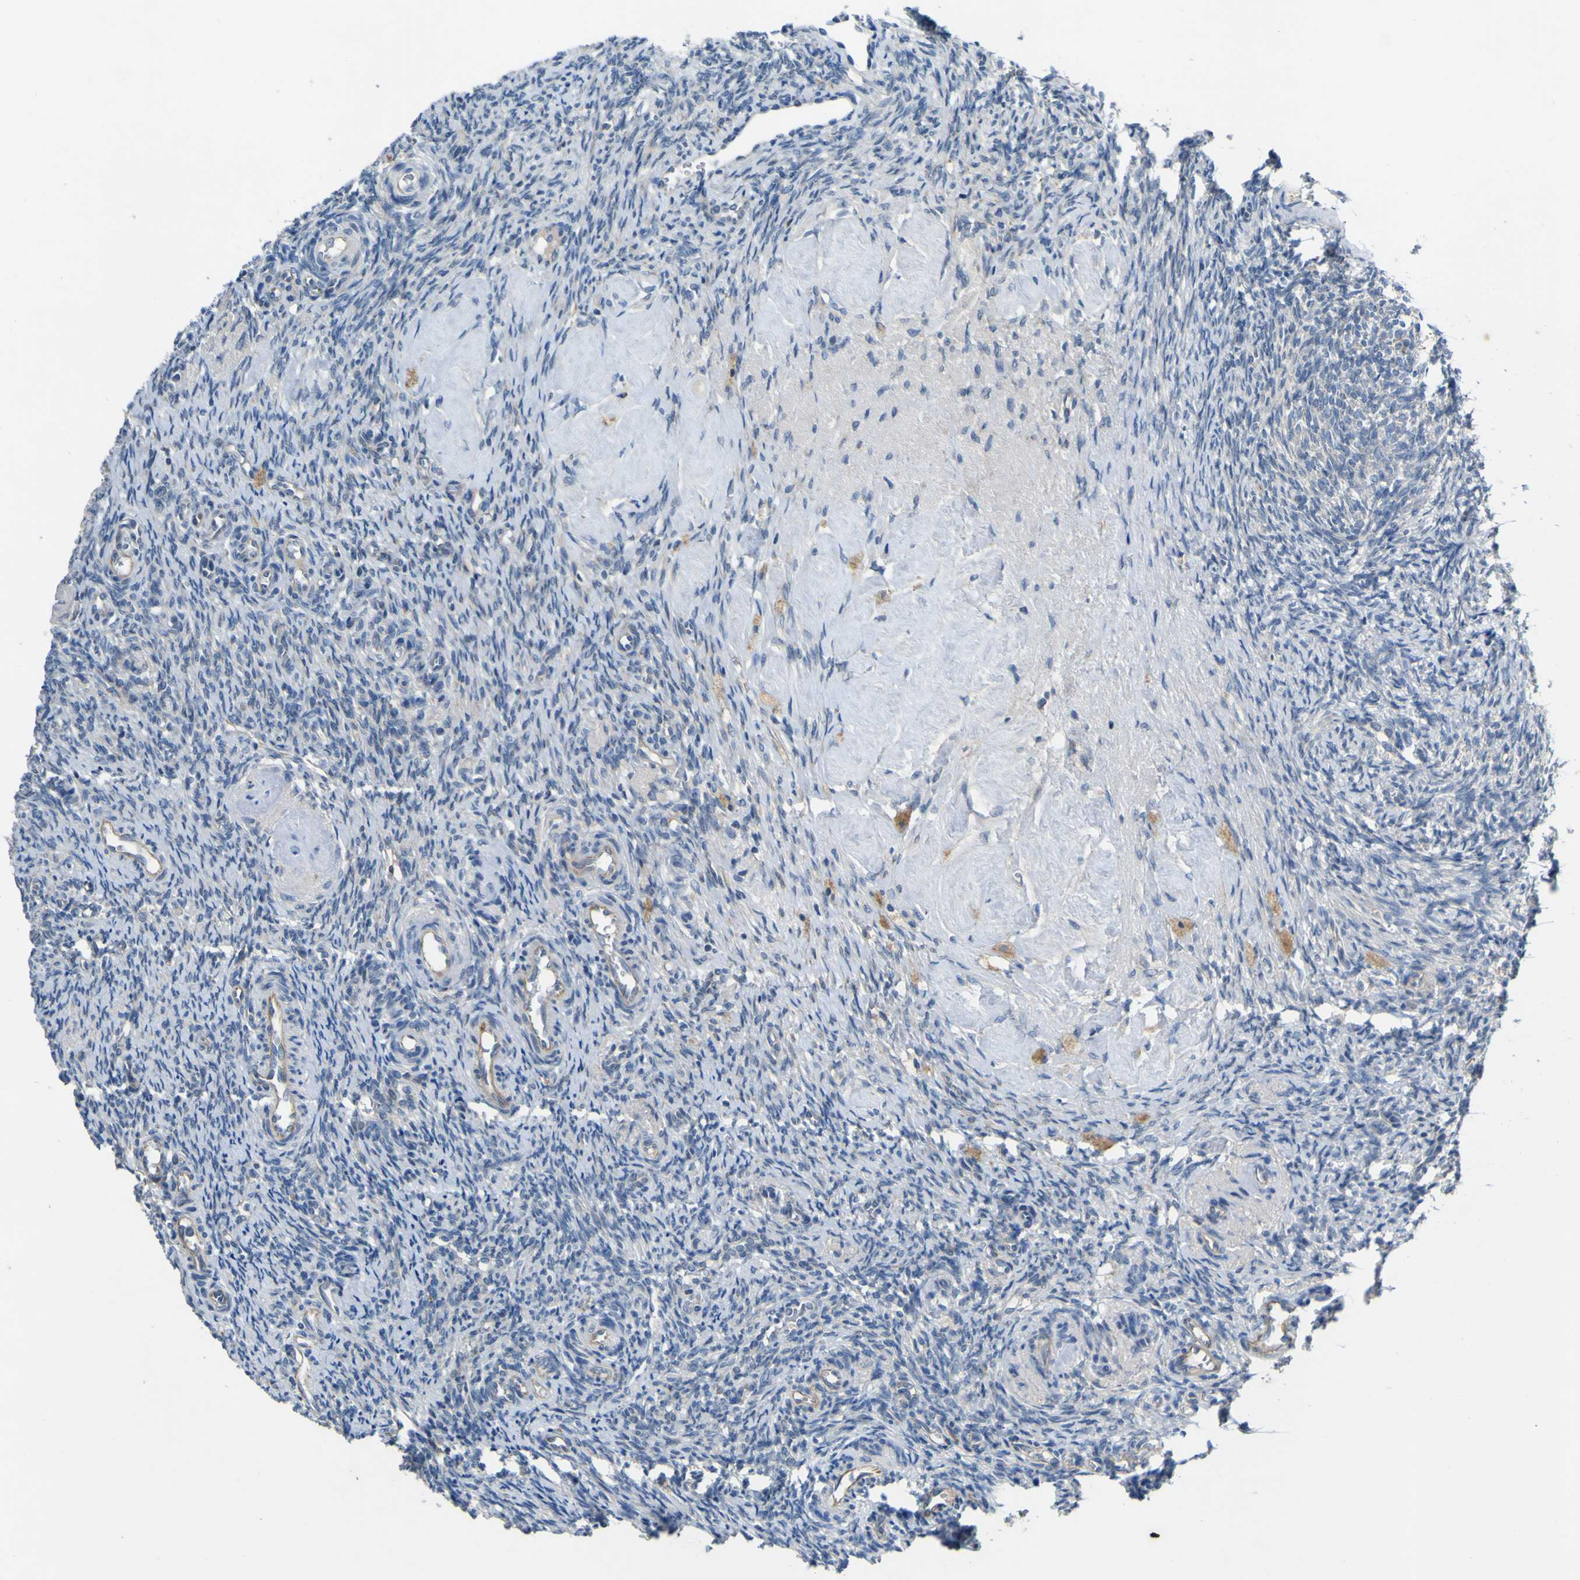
{"staining": {"intensity": "weak", "quantity": "<25%", "location": "cytoplasmic/membranous"}, "tissue": "ovary", "cell_type": "Ovarian stroma cells", "image_type": "normal", "snomed": [{"axis": "morphology", "description": "Normal tissue, NOS"}, {"axis": "topography", "description": "Ovary"}], "caption": "Ovarian stroma cells are negative for brown protein staining in unremarkable ovary. (Immunohistochemistry (ihc), brightfield microscopy, high magnification).", "gene": "LDLR", "patient": {"sex": "female", "age": 41}}